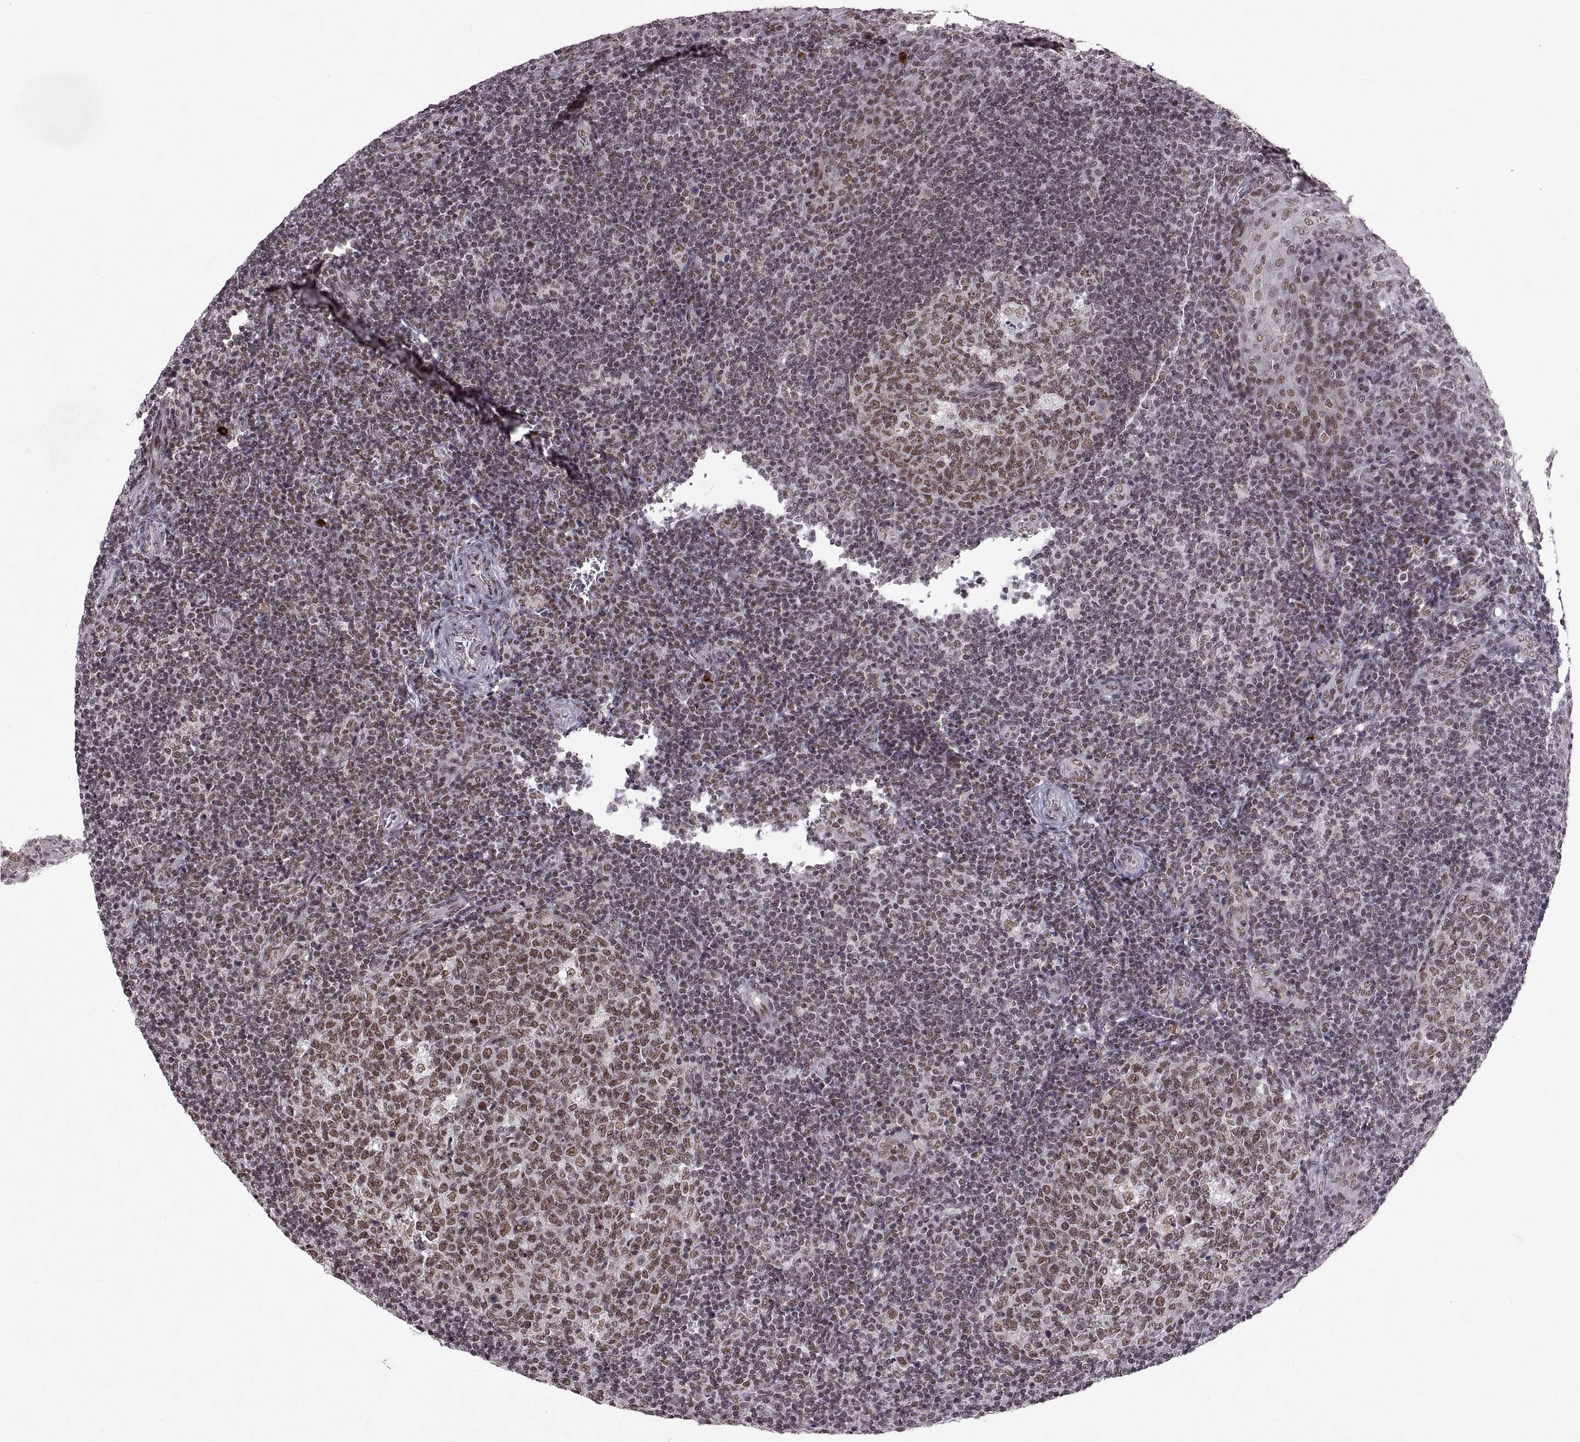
{"staining": {"intensity": "moderate", "quantity": ">75%", "location": "nuclear"}, "tissue": "tonsil", "cell_type": "Germinal center cells", "image_type": "normal", "snomed": [{"axis": "morphology", "description": "Normal tissue, NOS"}, {"axis": "topography", "description": "Tonsil"}], "caption": "High-power microscopy captured an immunohistochemistry (IHC) image of normal tonsil, revealing moderate nuclear expression in approximately >75% of germinal center cells. Ihc stains the protein in brown and the nuclei are stained blue.", "gene": "MT1E", "patient": {"sex": "female", "age": 12}}